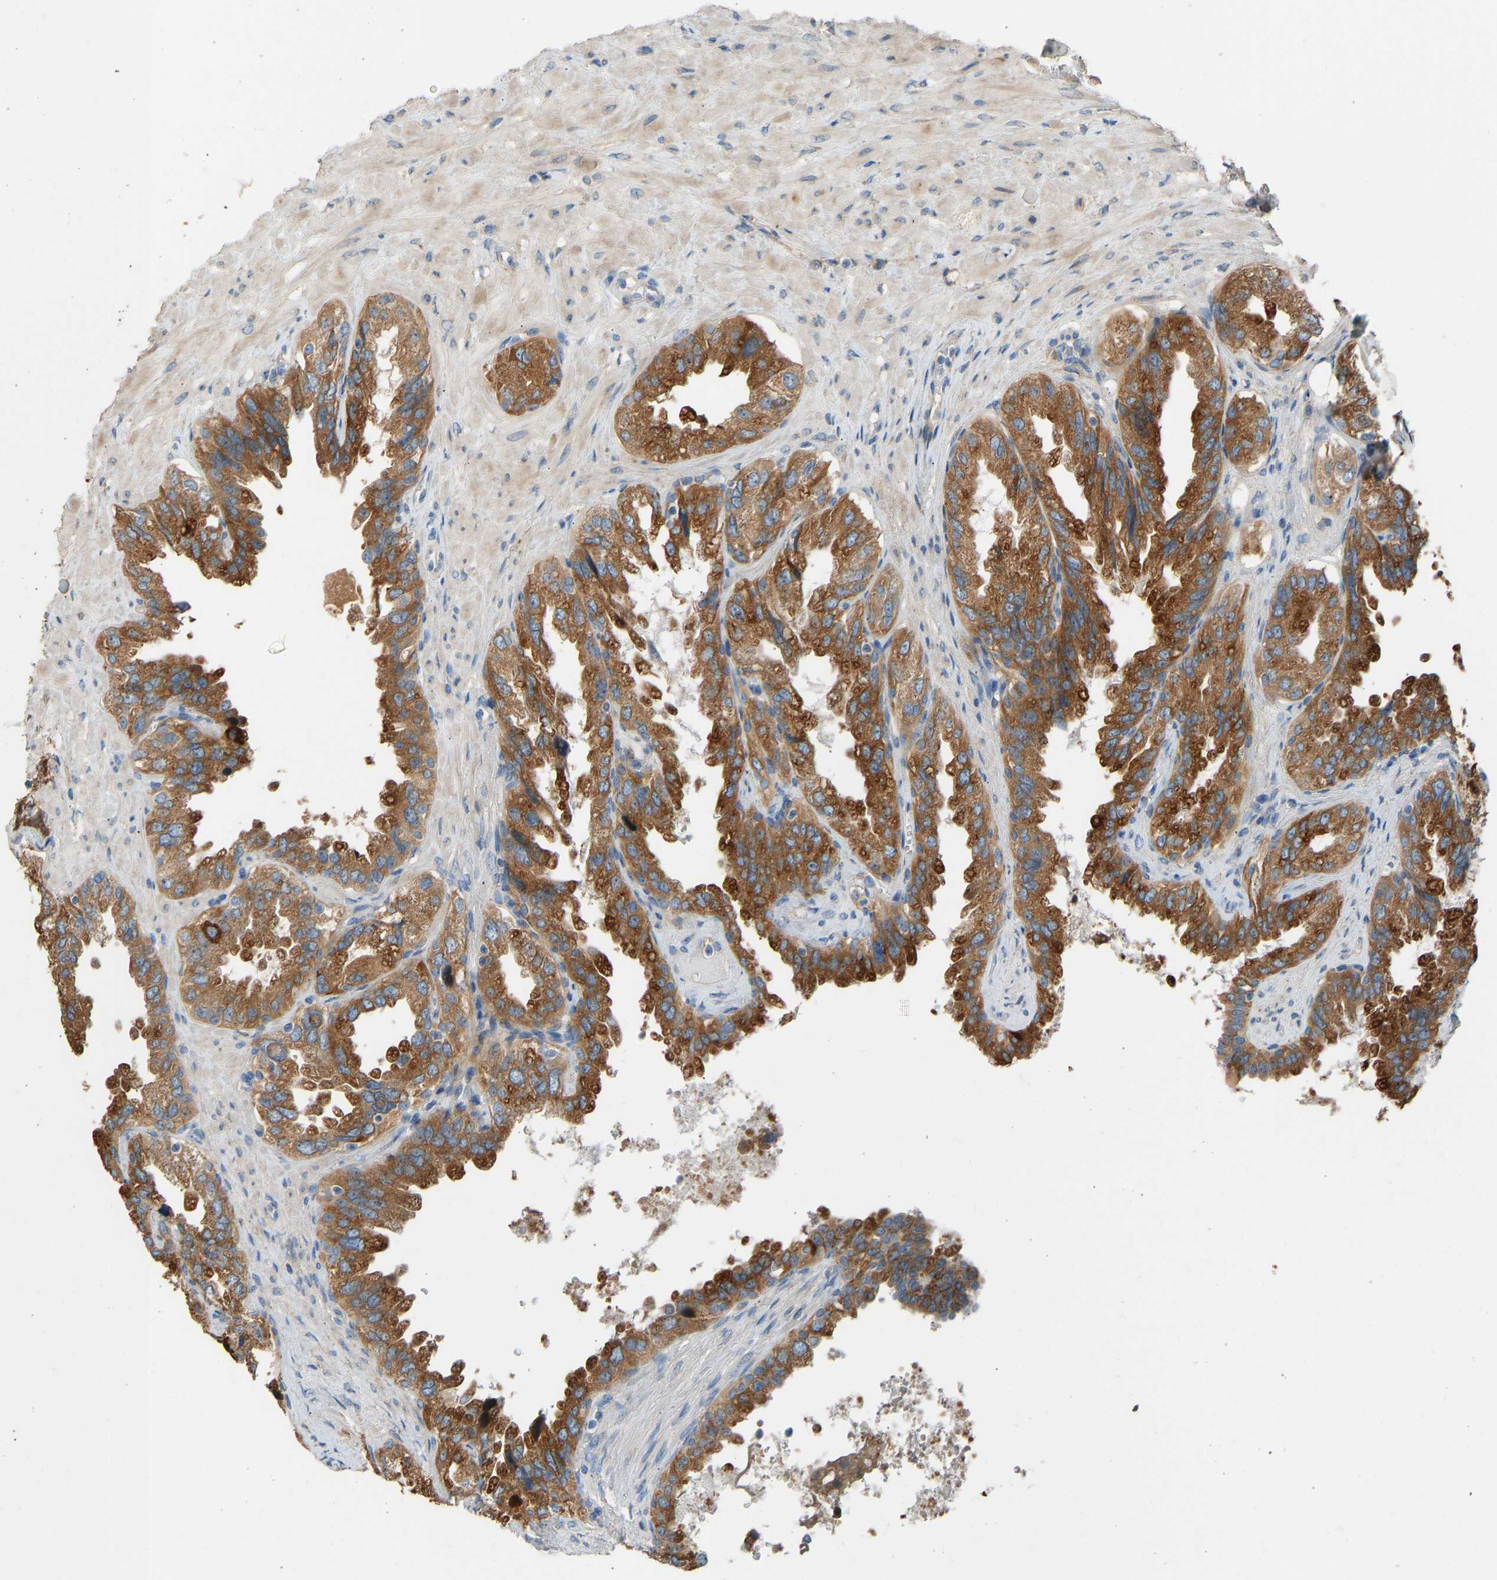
{"staining": {"intensity": "moderate", "quantity": ">75%", "location": "cytoplasmic/membranous"}, "tissue": "seminal vesicle", "cell_type": "Glandular cells", "image_type": "normal", "snomed": [{"axis": "morphology", "description": "Normal tissue, NOS"}, {"axis": "topography", "description": "Seminal veicle"}], "caption": "Brown immunohistochemical staining in normal human seminal vesicle shows moderate cytoplasmic/membranous expression in approximately >75% of glandular cells. The staining was performed using DAB (3,3'-diaminobenzidine), with brown indicating positive protein expression. Nuclei are stained blue with hematoxylin.", "gene": "TGFBR3", "patient": {"sex": "male", "age": 68}}